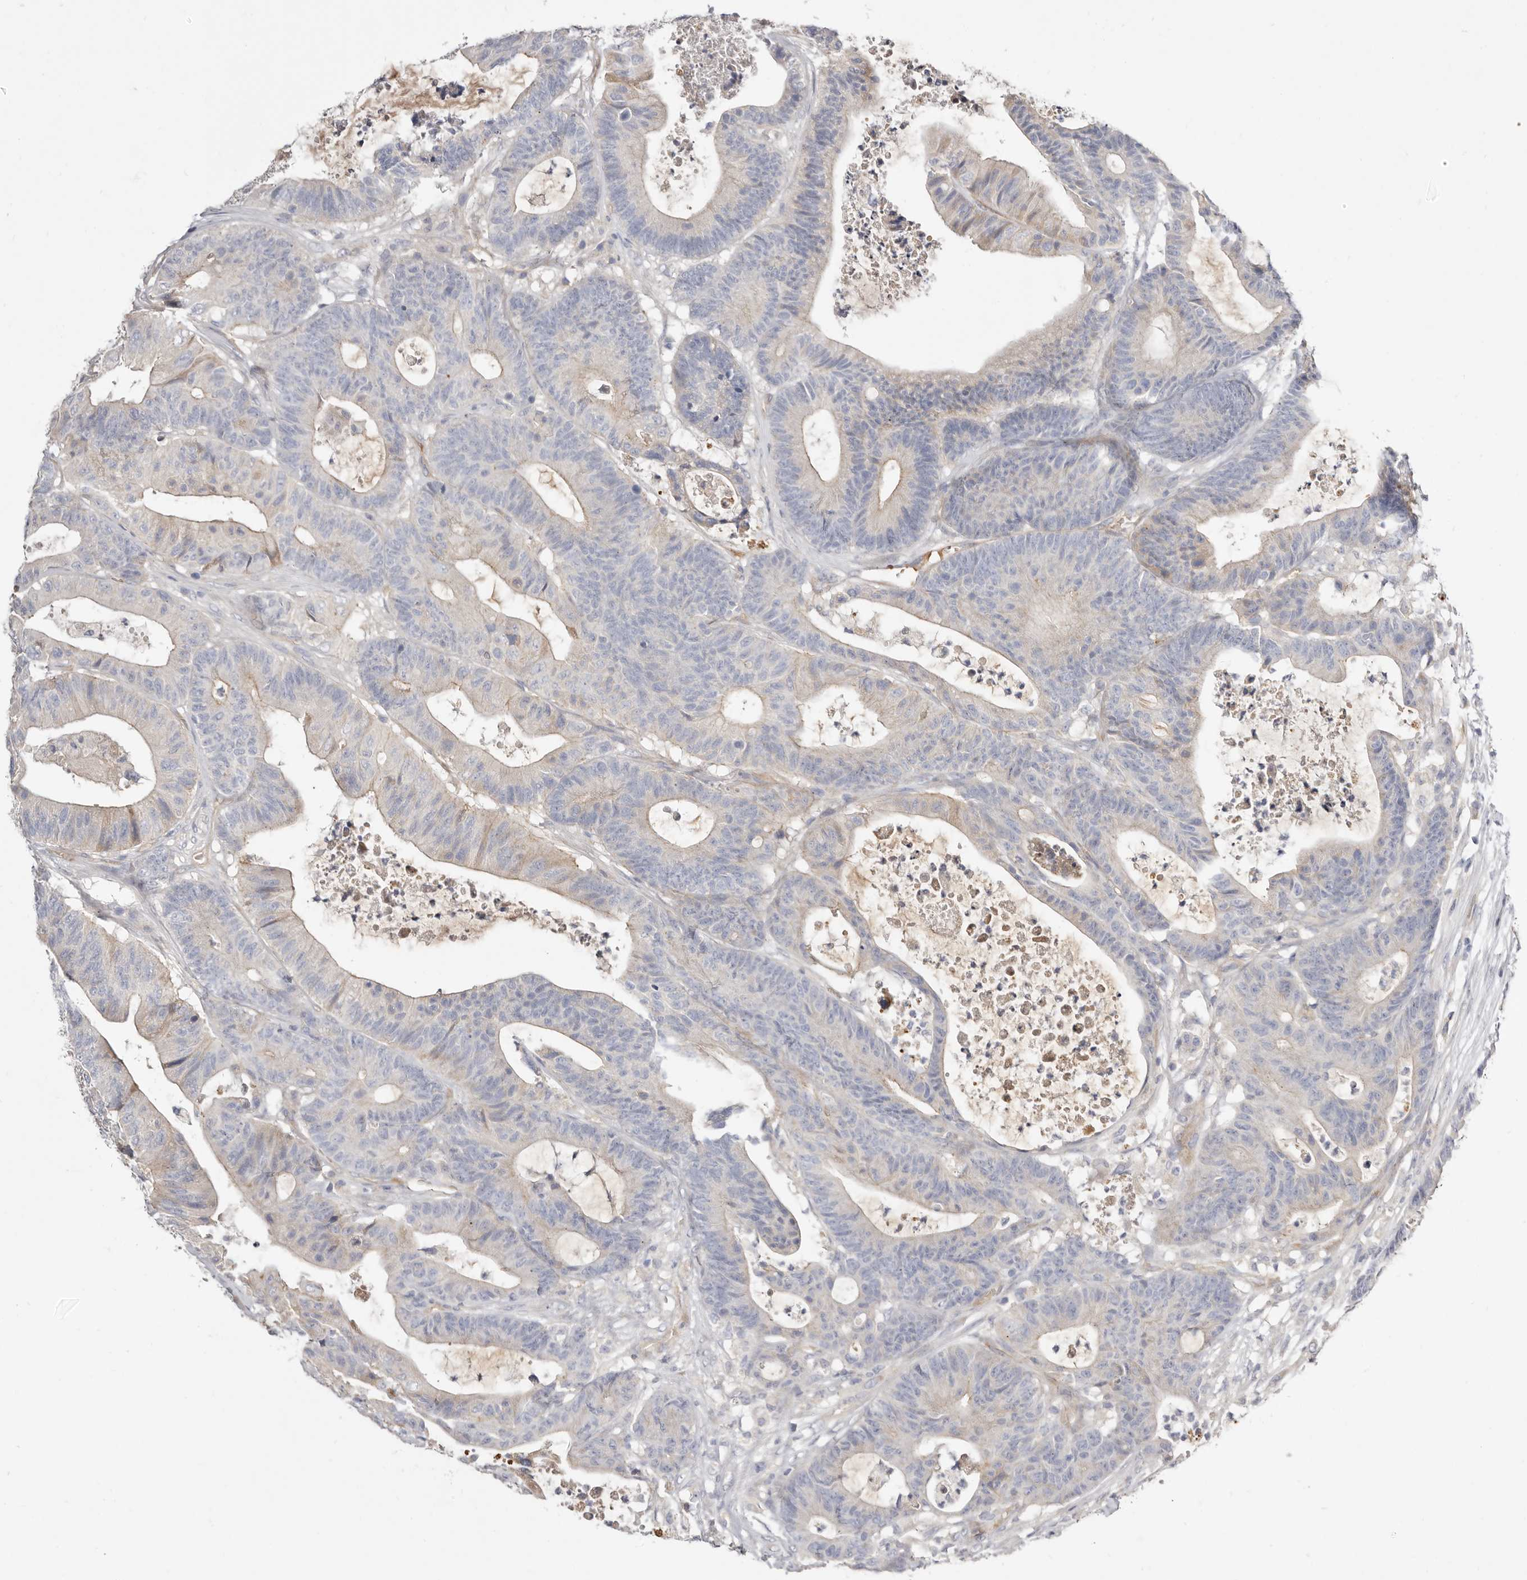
{"staining": {"intensity": "negative", "quantity": "none", "location": "none"}, "tissue": "colorectal cancer", "cell_type": "Tumor cells", "image_type": "cancer", "snomed": [{"axis": "morphology", "description": "Adenocarcinoma, NOS"}, {"axis": "topography", "description": "Colon"}], "caption": "Colorectal adenocarcinoma was stained to show a protein in brown. There is no significant expression in tumor cells.", "gene": "ADAMTS9", "patient": {"sex": "female", "age": 84}}